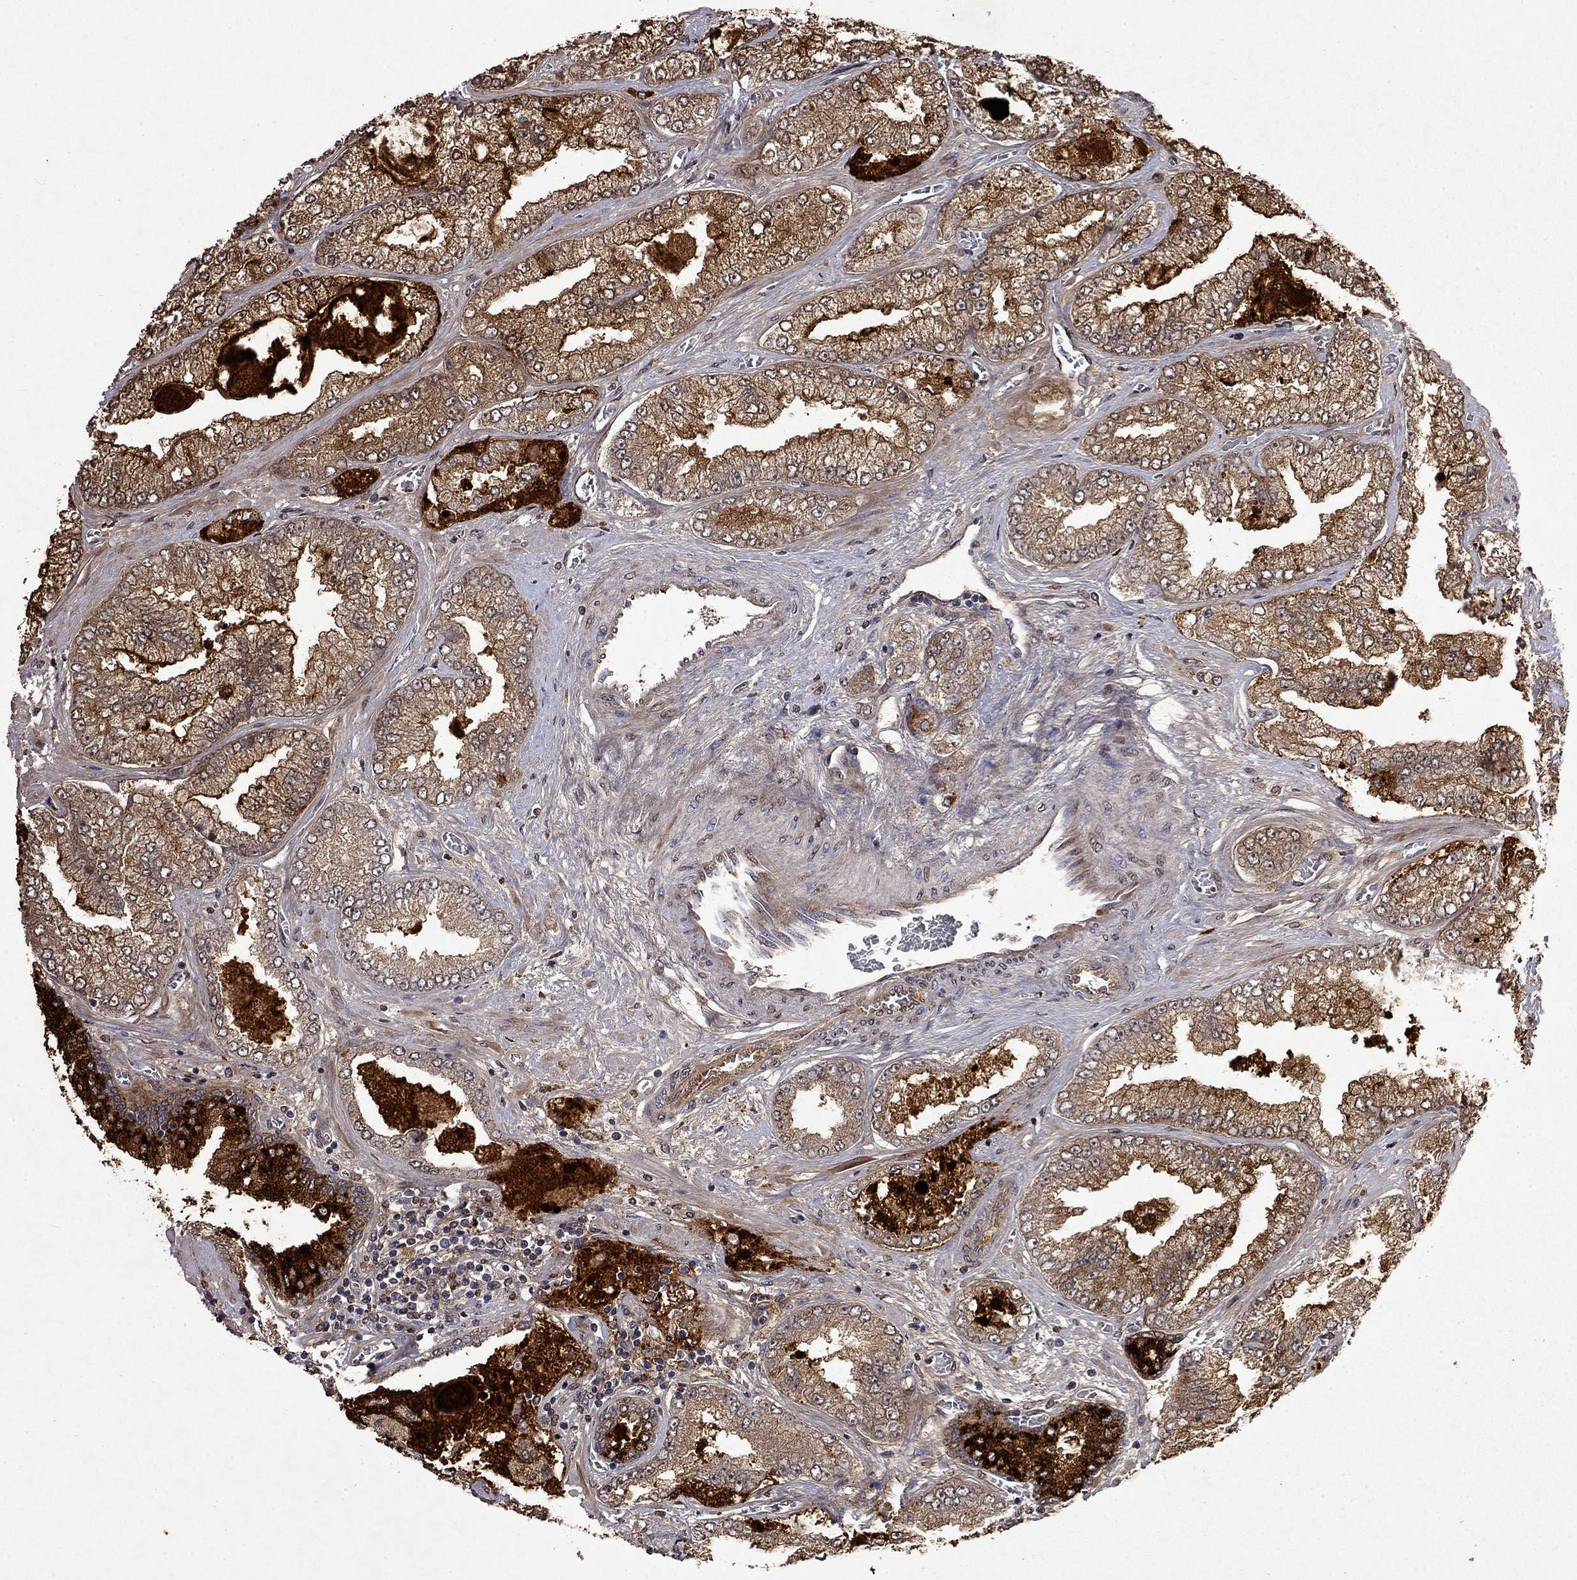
{"staining": {"intensity": "strong", "quantity": "<25%", "location": "cytoplasmic/membranous"}, "tissue": "prostate cancer", "cell_type": "Tumor cells", "image_type": "cancer", "snomed": [{"axis": "morphology", "description": "Adenocarcinoma, Low grade"}, {"axis": "topography", "description": "Prostate"}], "caption": "This image demonstrates immunohistochemistry (IHC) staining of human prostate cancer (low-grade adenocarcinoma), with medium strong cytoplasmic/membranous staining in about <25% of tumor cells.", "gene": "TTC38", "patient": {"sex": "male", "age": 57}}